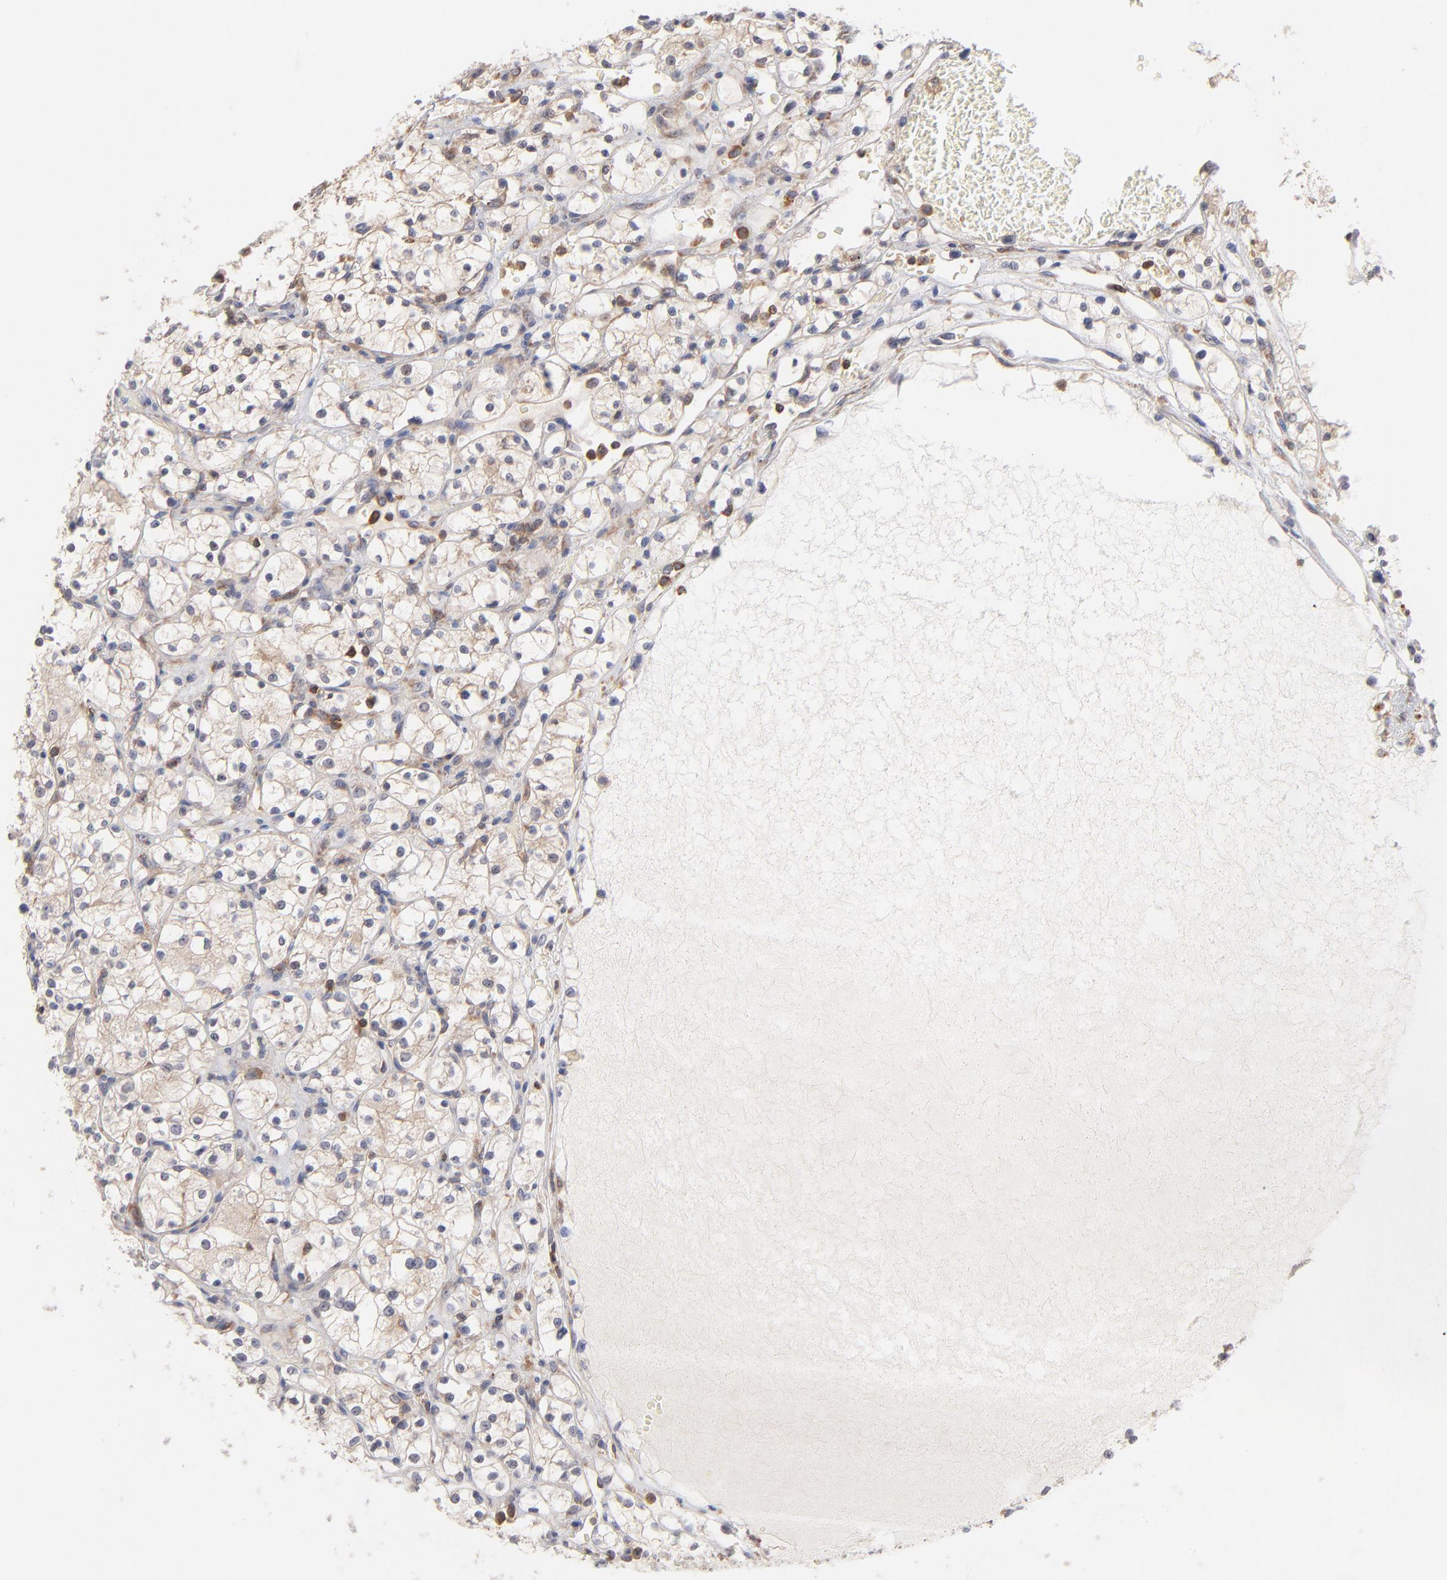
{"staining": {"intensity": "weak", "quantity": ">75%", "location": "cytoplasmic/membranous"}, "tissue": "renal cancer", "cell_type": "Tumor cells", "image_type": "cancer", "snomed": [{"axis": "morphology", "description": "Adenocarcinoma, NOS"}, {"axis": "topography", "description": "Kidney"}], "caption": "Immunohistochemistry (IHC) (DAB (3,3'-diaminobenzidine)) staining of human adenocarcinoma (renal) shows weak cytoplasmic/membranous protein staining in about >75% of tumor cells. (IHC, brightfield microscopy, high magnification).", "gene": "WIPF1", "patient": {"sex": "female", "age": 60}}